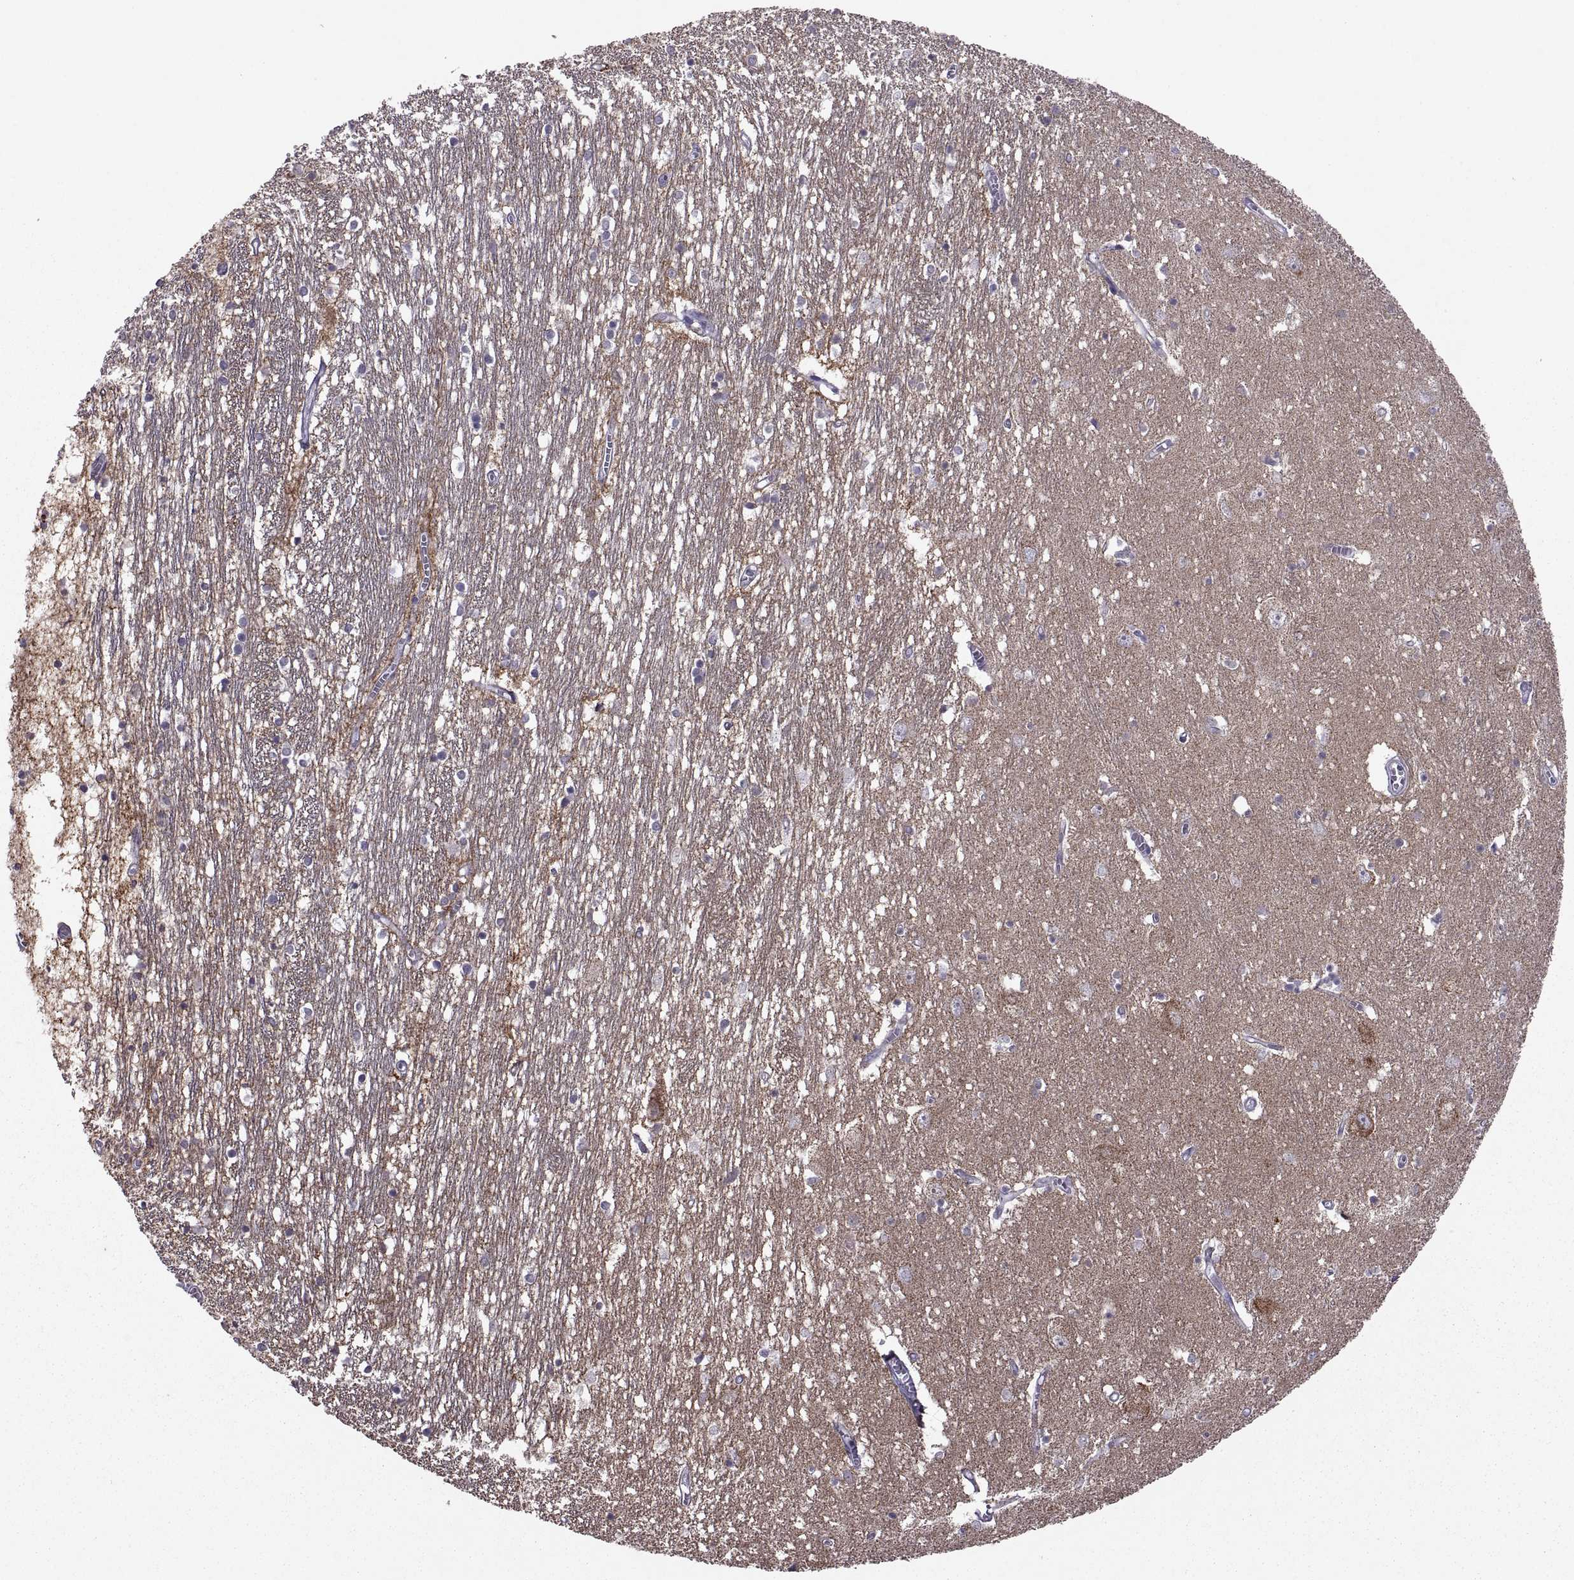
{"staining": {"intensity": "negative", "quantity": "none", "location": "none"}, "tissue": "caudate", "cell_type": "Glial cells", "image_type": "normal", "snomed": [{"axis": "morphology", "description": "Normal tissue, NOS"}, {"axis": "topography", "description": "Lateral ventricle wall"}], "caption": "The immunohistochemistry image has no significant positivity in glial cells of caudate.", "gene": "ASIC2", "patient": {"sex": "female", "age": 71}}